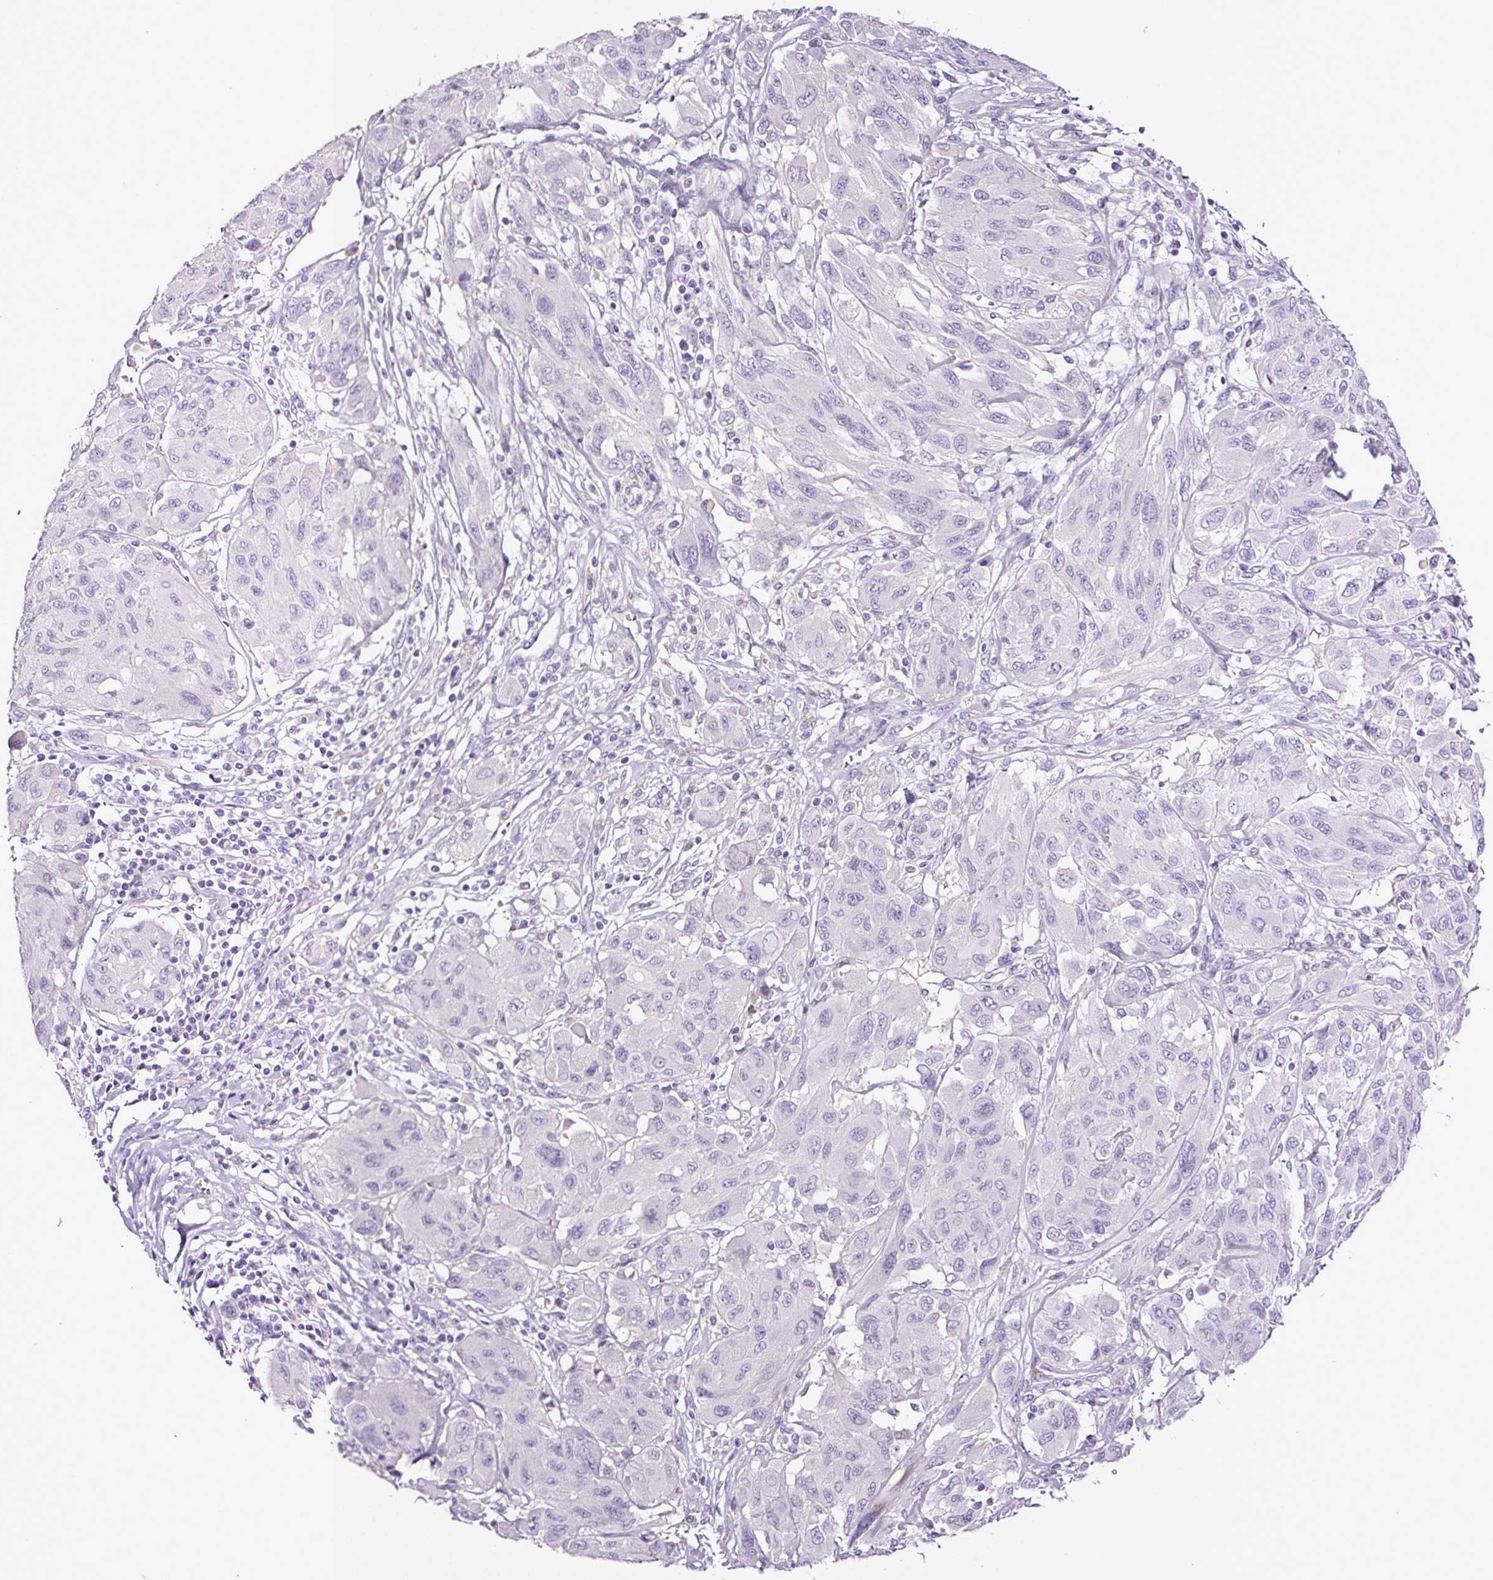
{"staining": {"intensity": "negative", "quantity": "none", "location": "none"}, "tissue": "melanoma", "cell_type": "Tumor cells", "image_type": "cancer", "snomed": [{"axis": "morphology", "description": "Malignant melanoma, NOS"}, {"axis": "topography", "description": "Skin"}], "caption": "The image displays no significant expression in tumor cells of malignant melanoma.", "gene": "SP8", "patient": {"sex": "female", "age": 91}}